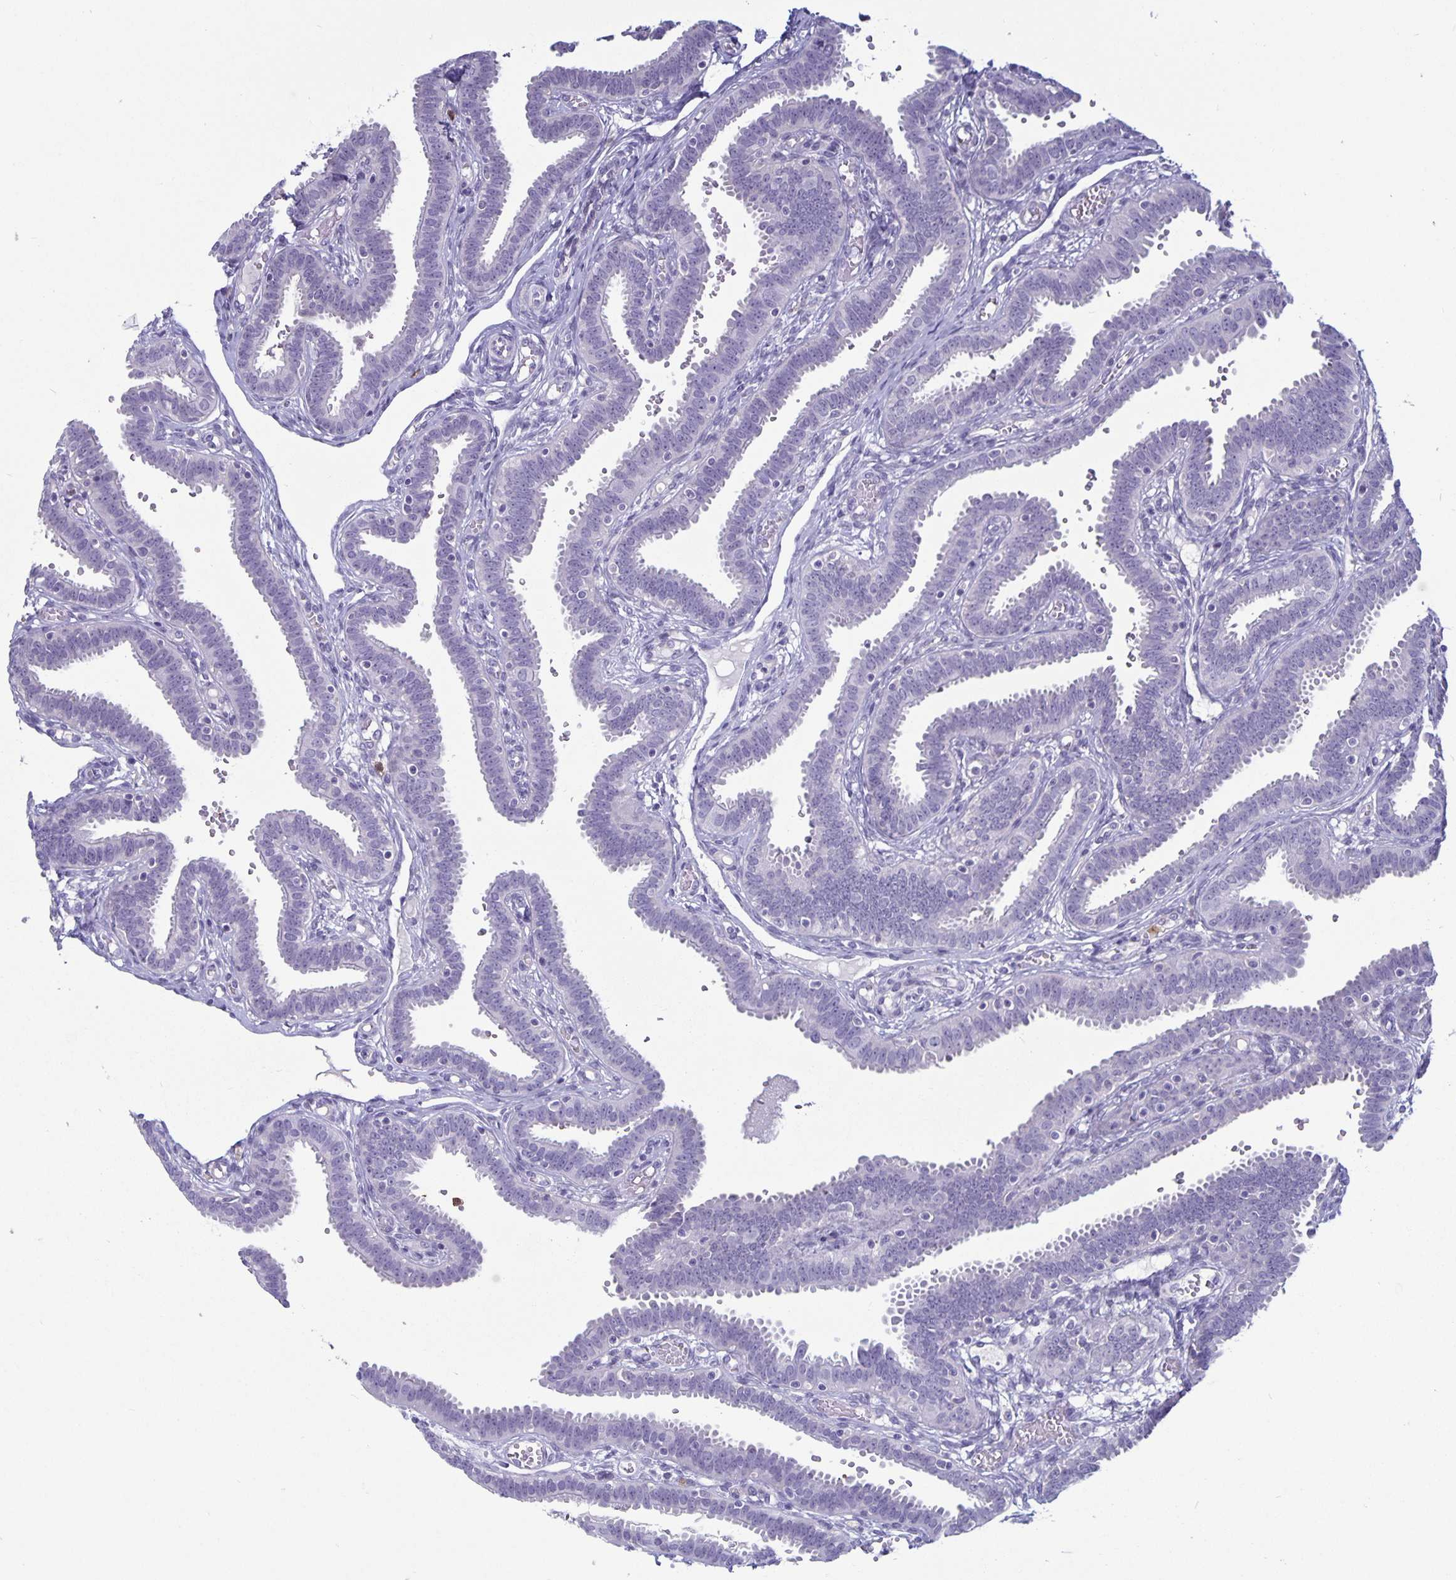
{"staining": {"intensity": "negative", "quantity": "none", "location": "none"}, "tissue": "fallopian tube", "cell_type": "Glandular cells", "image_type": "normal", "snomed": [{"axis": "morphology", "description": "Normal tissue, NOS"}, {"axis": "topography", "description": "Fallopian tube"}], "caption": "DAB (3,3'-diaminobenzidine) immunohistochemical staining of unremarkable human fallopian tube displays no significant positivity in glandular cells. (DAB (3,3'-diaminobenzidine) IHC visualized using brightfield microscopy, high magnification).", "gene": "PLCB3", "patient": {"sex": "female", "age": 37}}